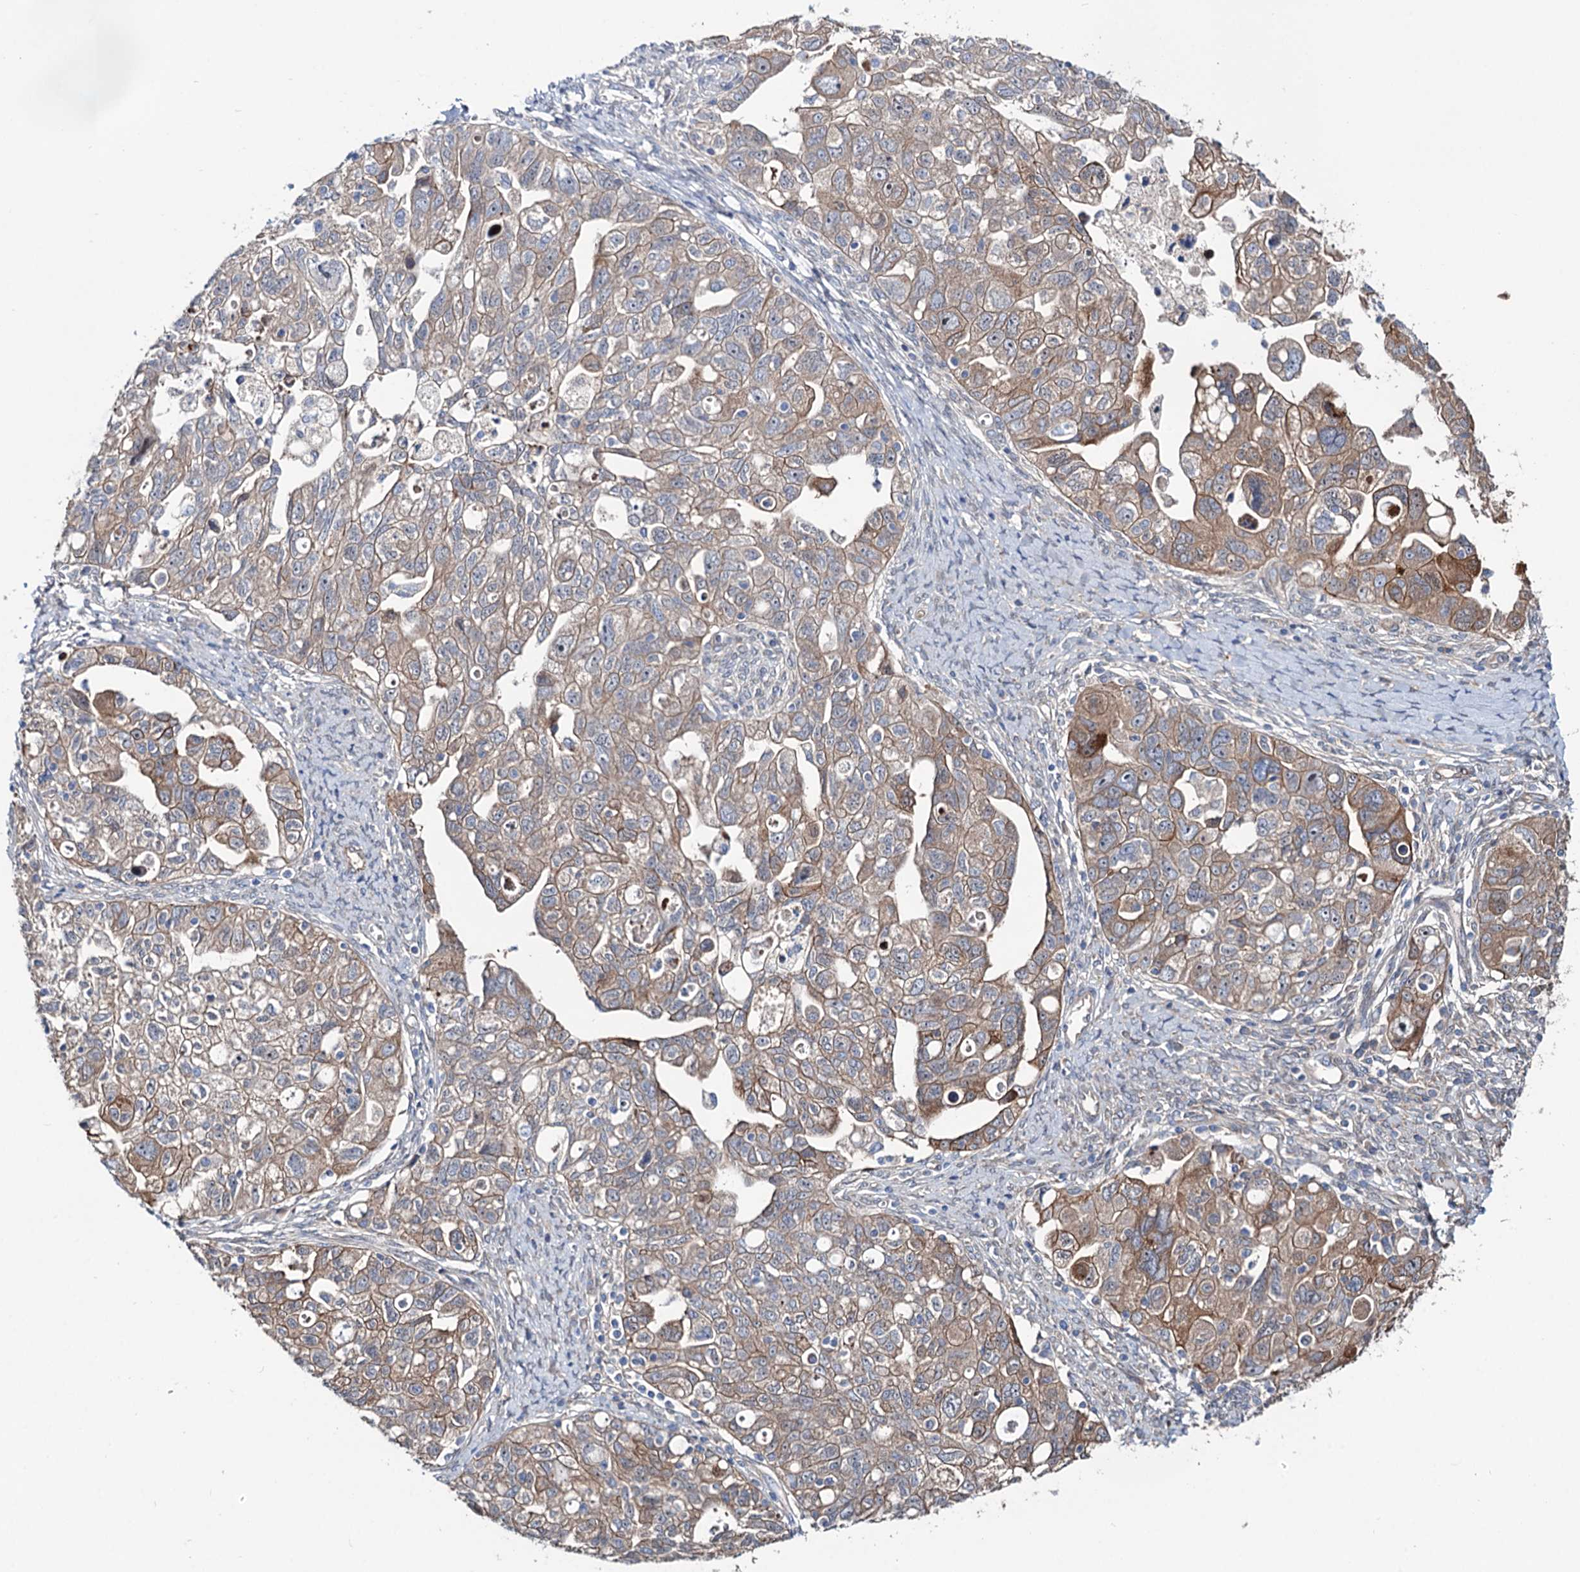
{"staining": {"intensity": "moderate", "quantity": ">75%", "location": "cytoplasmic/membranous"}, "tissue": "ovarian cancer", "cell_type": "Tumor cells", "image_type": "cancer", "snomed": [{"axis": "morphology", "description": "Carcinoma, NOS"}, {"axis": "morphology", "description": "Cystadenocarcinoma, serous, NOS"}, {"axis": "topography", "description": "Ovary"}], "caption": "Immunohistochemistry (IHC) histopathology image of neoplastic tissue: human ovarian cancer (serous cystadenocarcinoma) stained using immunohistochemistry demonstrates medium levels of moderate protein expression localized specifically in the cytoplasmic/membranous of tumor cells, appearing as a cytoplasmic/membranous brown color.", "gene": "PTDSS2", "patient": {"sex": "female", "age": 69}}